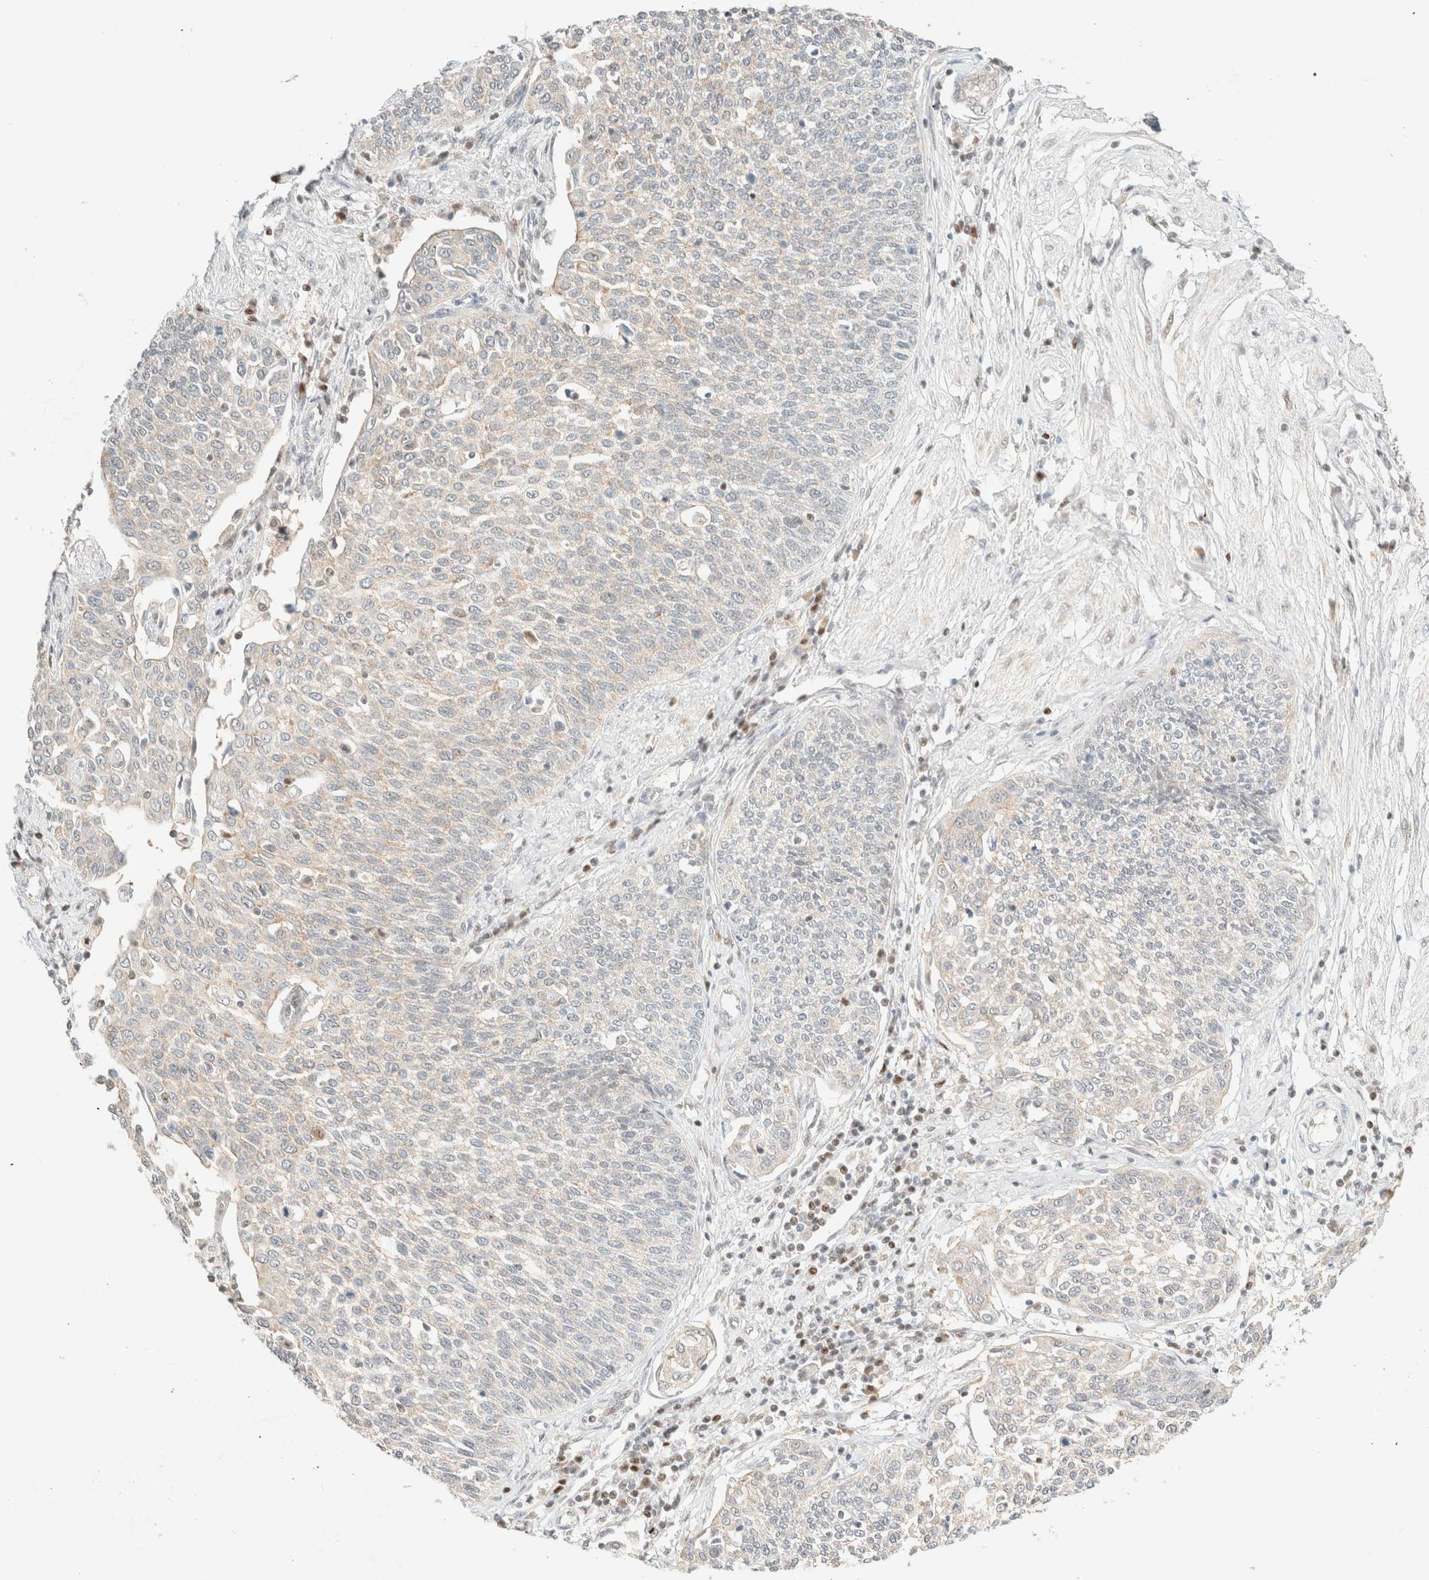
{"staining": {"intensity": "negative", "quantity": "none", "location": "none"}, "tissue": "cervical cancer", "cell_type": "Tumor cells", "image_type": "cancer", "snomed": [{"axis": "morphology", "description": "Squamous cell carcinoma, NOS"}, {"axis": "topography", "description": "Cervix"}], "caption": "Tumor cells show no significant protein staining in cervical cancer.", "gene": "TSR1", "patient": {"sex": "female", "age": 34}}